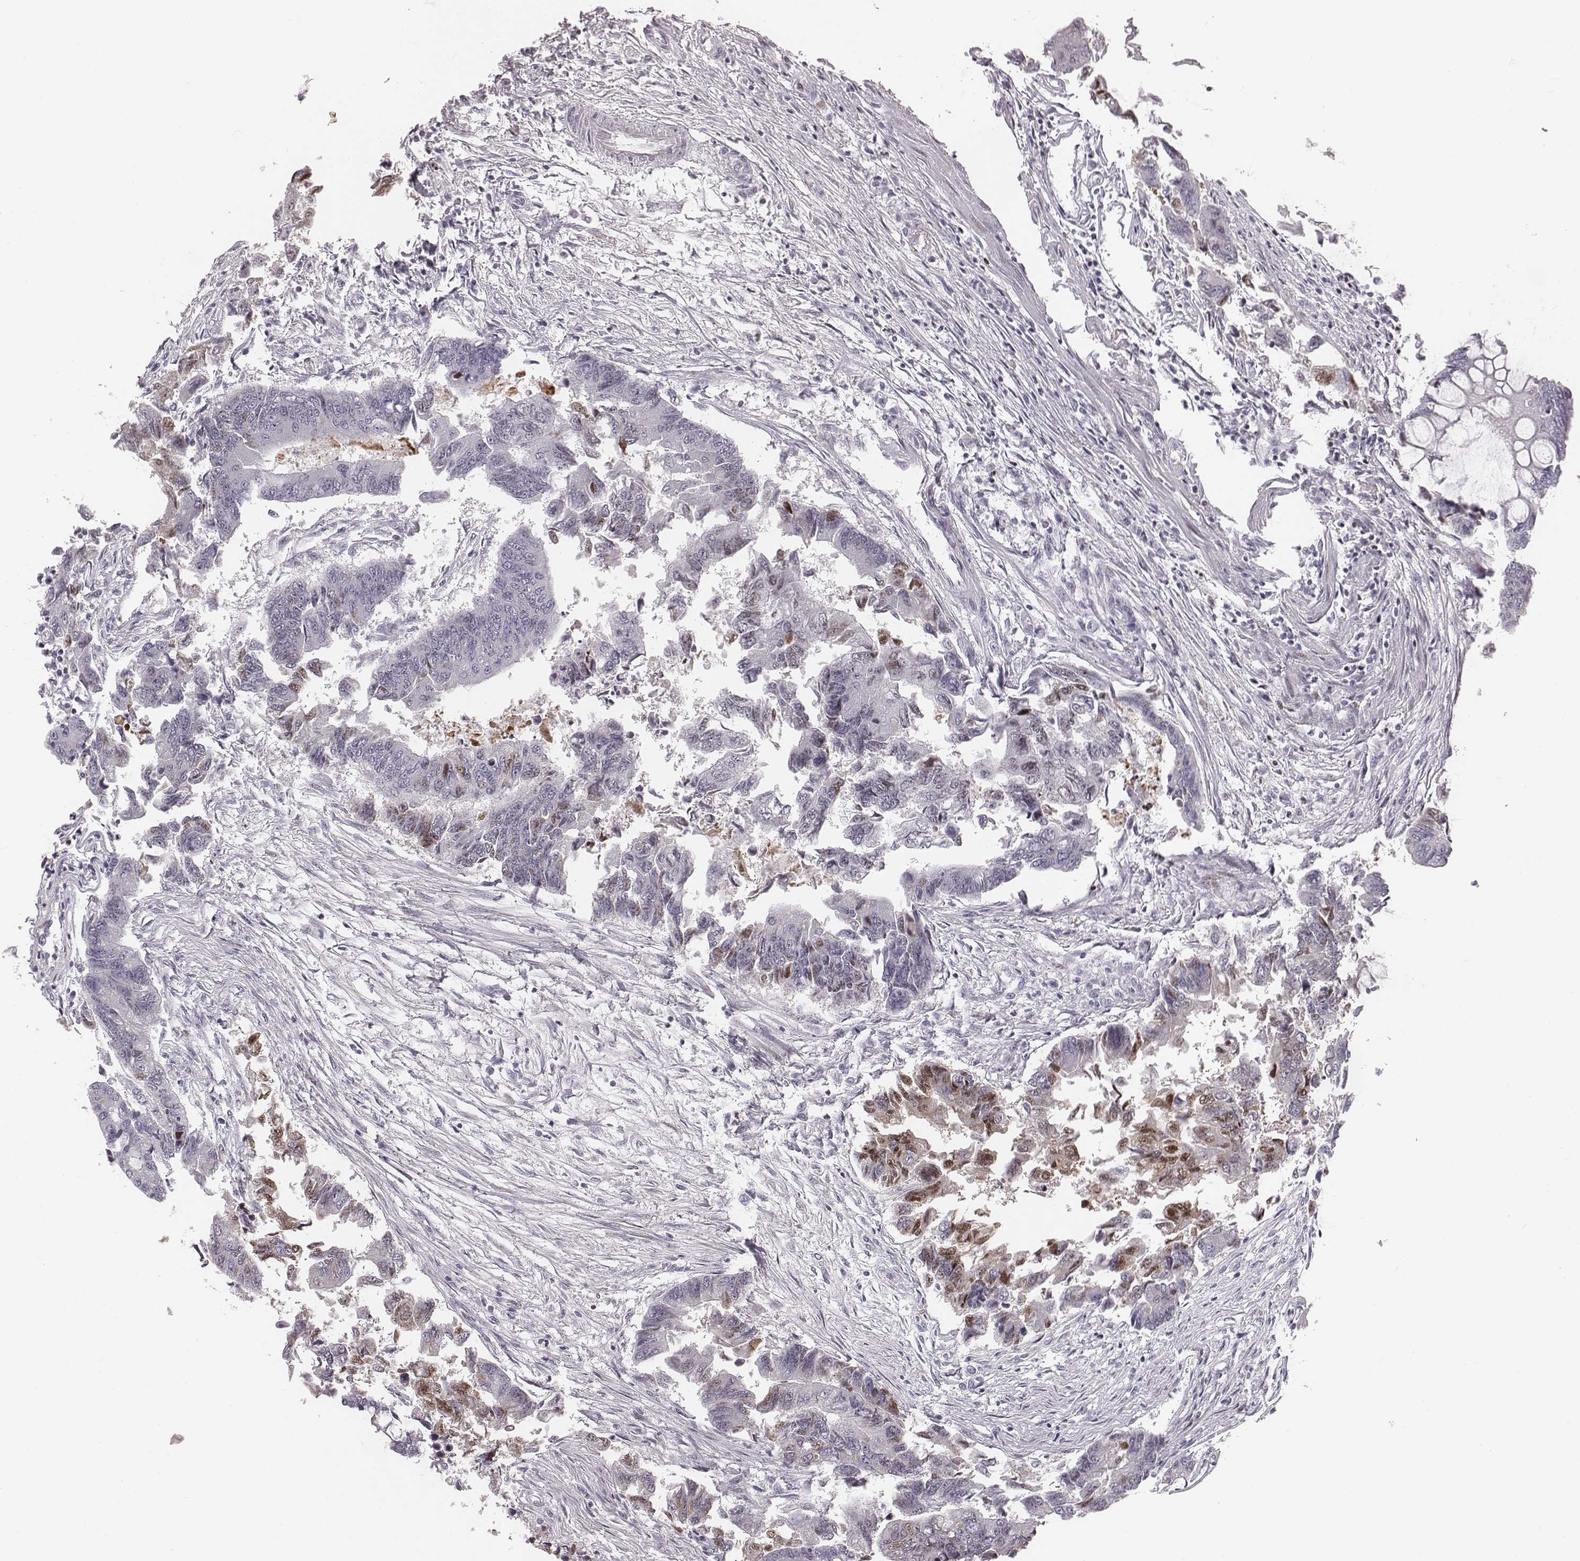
{"staining": {"intensity": "weak", "quantity": "<25%", "location": "nuclear"}, "tissue": "colorectal cancer", "cell_type": "Tumor cells", "image_type": "cancer", "snomed": [{"axis": "morphology", "description": "Adenocarcinoma, NOS"}, {"axis": "topography", "description": "Colon"}], "caption": "IHC histopathology image of colorectal adenocarcinoma stained for a protein (brown), which exhibits no staining in tumor cells.", "gene": "NDC1", "patient": {"sex": "female", "age": 65}}